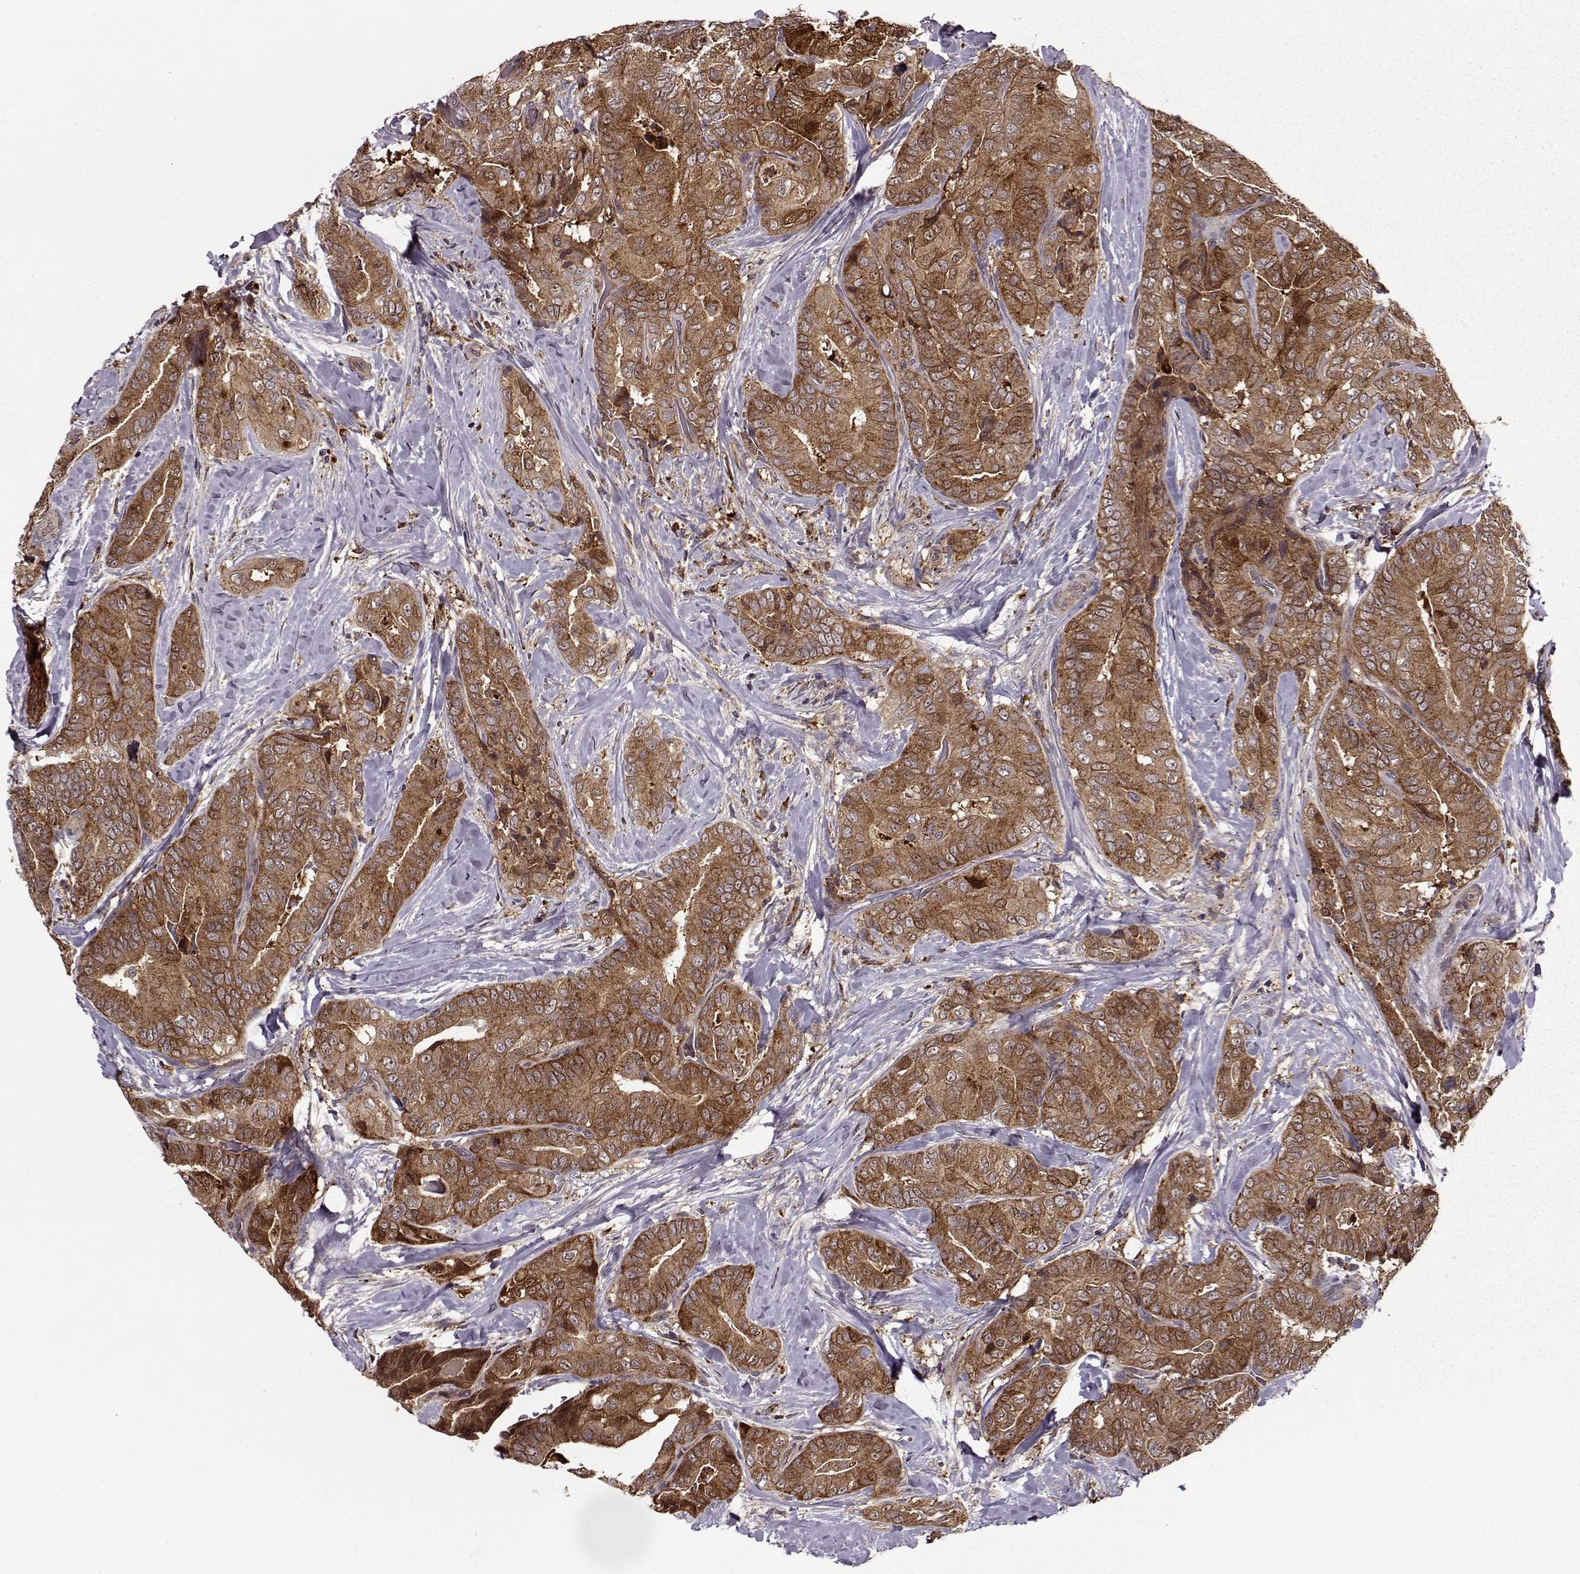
{"staining": {"intensity": "strong", "quantity": ">75%", "location": "cytoplasmic/membranous"}, "tissue": "thyroid cancer", "cell_type": "Tumor cells", "image_type": "cancer", "snomed": [{"axis": "morphology", "description": "Papillary adenocarcinoma, NOS"}, {"axis": "topography", "description": "Thyroid gland"}], "caption": "A photomicrograph showing strong cytoplasmic/membranous positivity in approximately >75% of tumor cells in thyroid papillary adenocarcinoma, as visualized by brown immunohistochemical staining.", "gene": "IFRD2", "patient": {"sex": "male", "age": 61}}